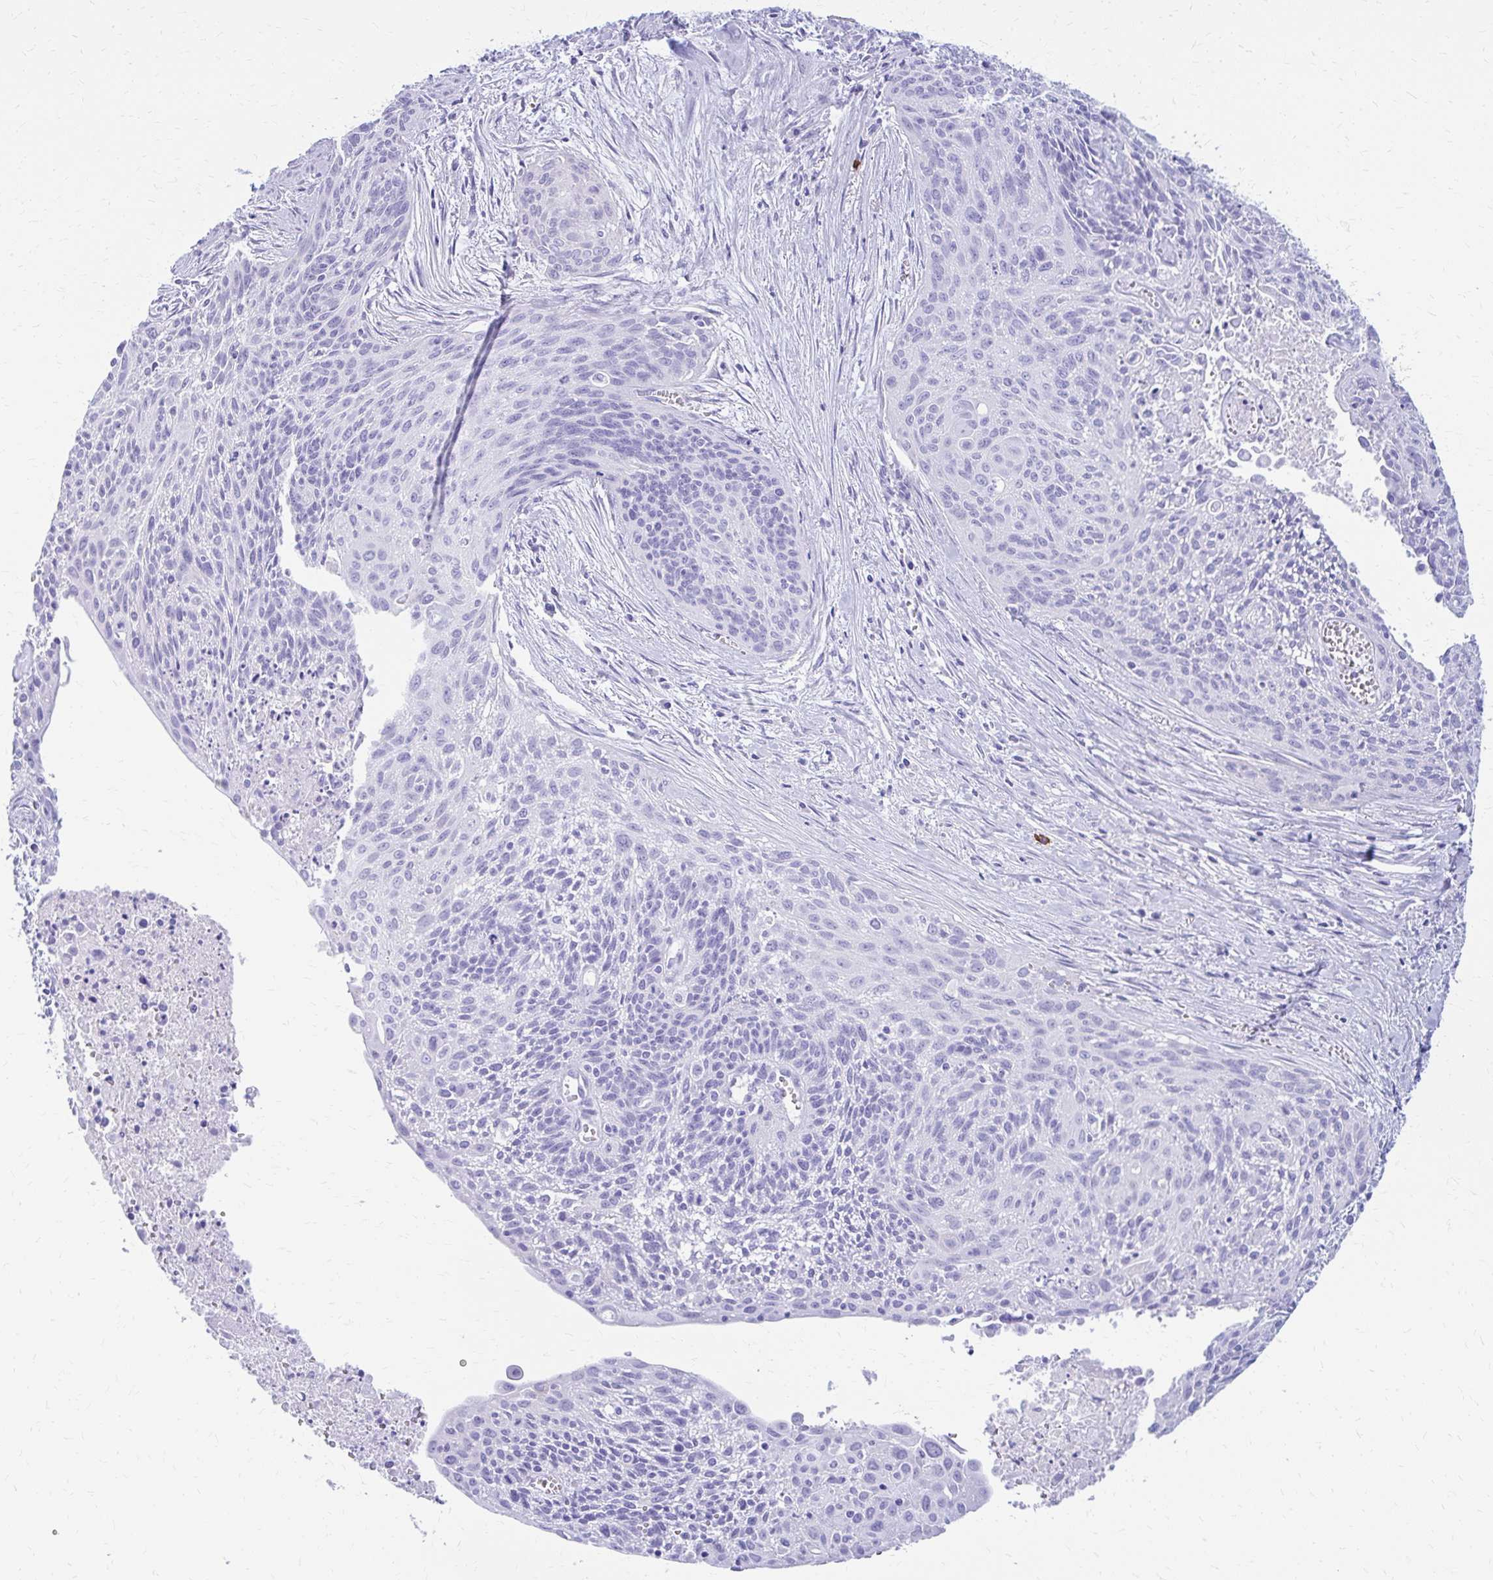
{"staining": {"intensity": "negative", "quantity": "none", "location": "none"}, "tissue": "cervical cancer", "cell_type": "Tumor cells", "image_type": "cancer", "snomed": [{"axis": "morphology", "description": "Squamous cell carcinoma, NOS"}, {"axis": "topography", "description": "Cervix"}], "caption": "There is no significant positivity in tumor cells of cervical cancer.", "gene": "NSG2", "patient": {"sex": "female", "age": 55}}